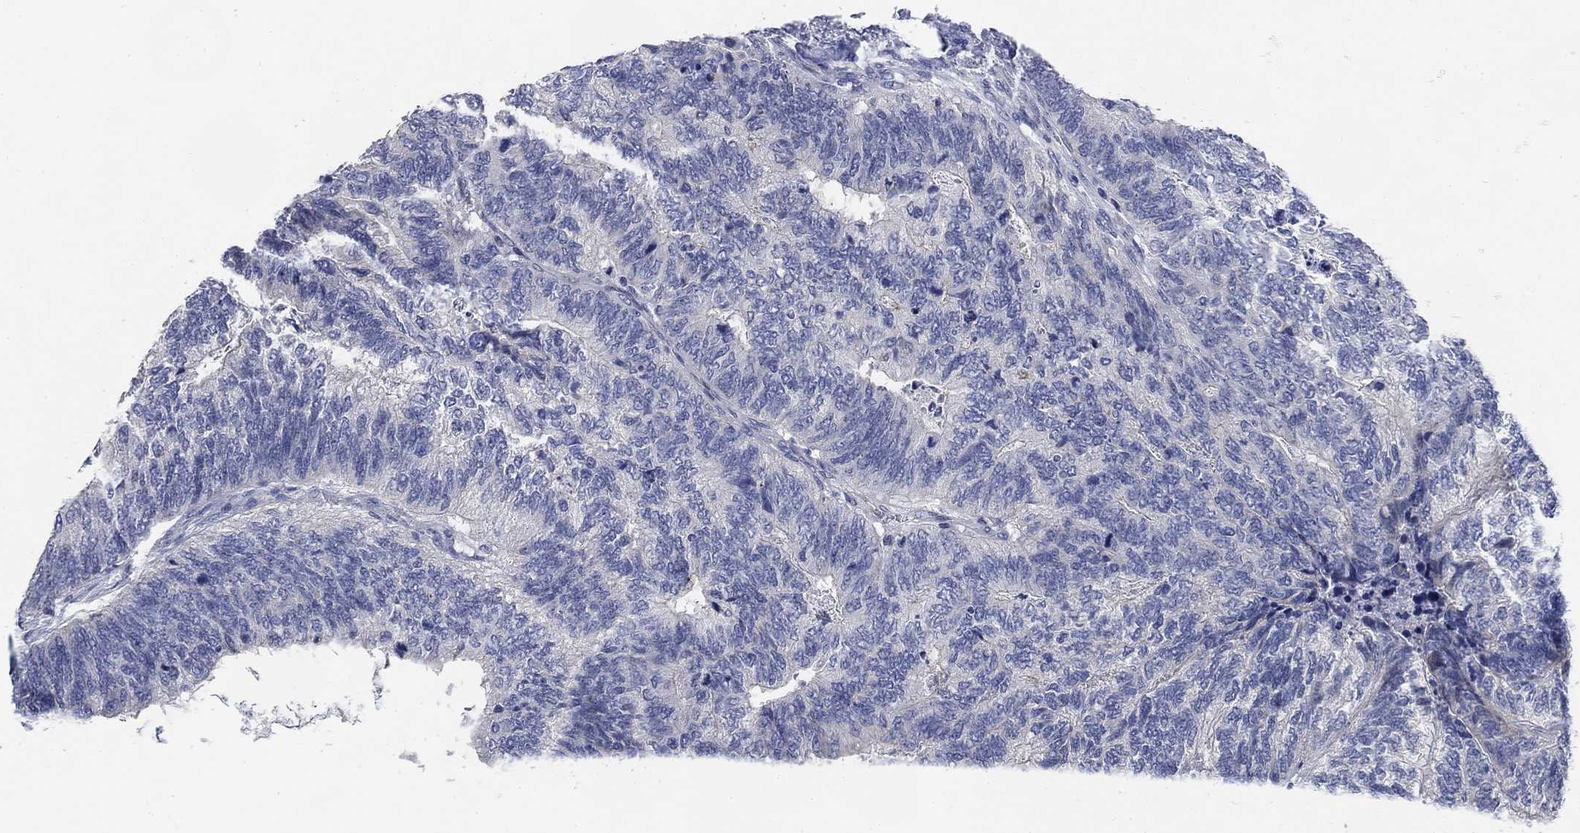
{"staining": {"intensity": "negative", "quantity": "none", "location": "none"}, "tissue": "colorectal cancer", "cell_type": "Tumor cells", "image_type": "cancer", "snomed": [{"axis": "morphology", "description": "Adenocarcinoma, NOS"}, {"axis": "topography", "description": "Colon"}], "caption": "Immunohistochemistry histopathology image of human colorectal cancer stained for a protein (brown), which exhibits no expression in tumor cells.", "gene": "DAZL", "patient": {"sex": "female", "age": 67}}